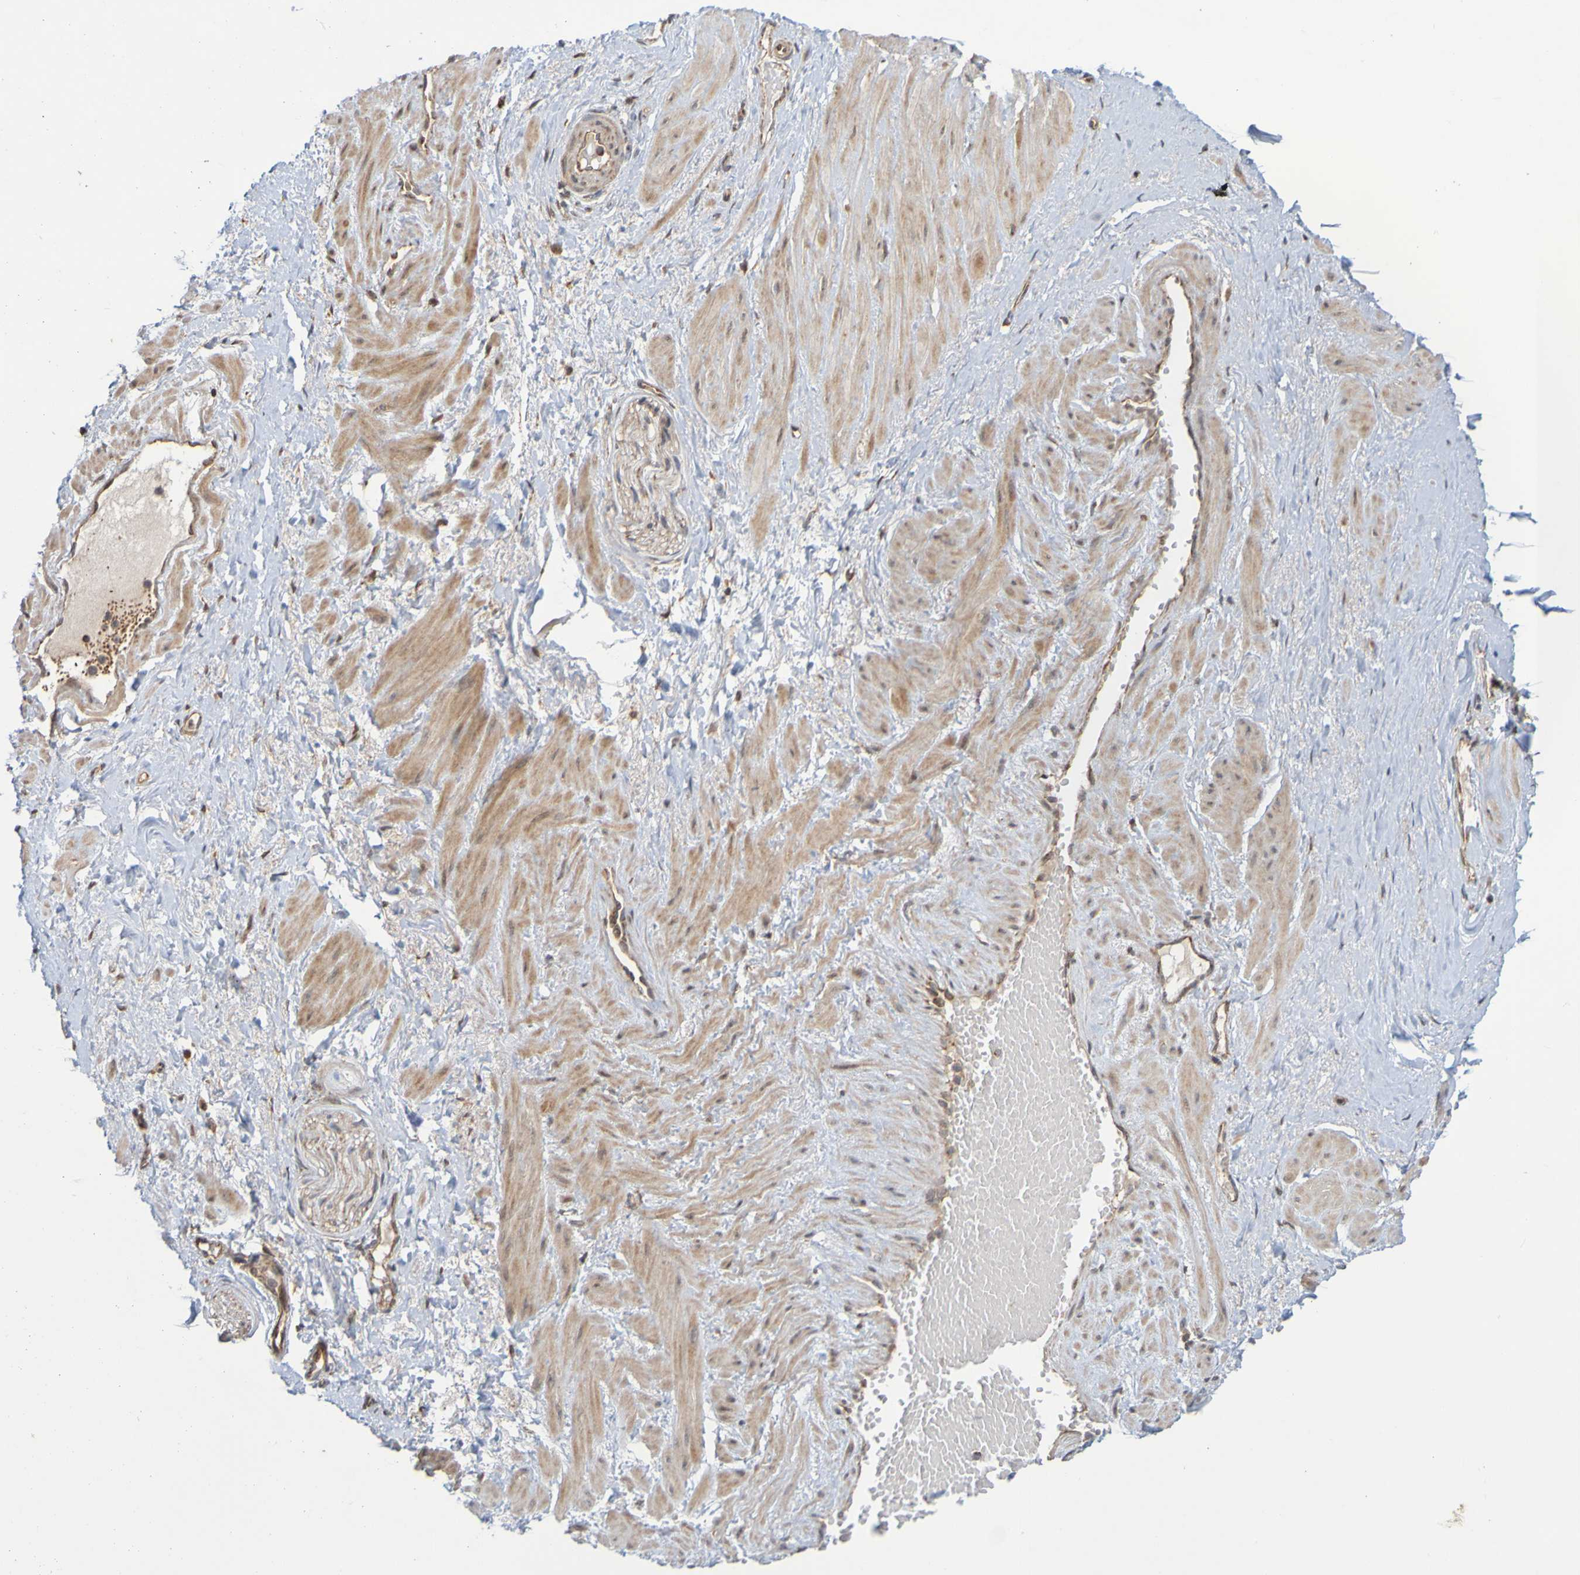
{"staining": {"intensity": "moderate", "quantity": "25%-75%", "location": "cytoplasmic/membranous"}, "tissue": "adipose tissue", "cell_type": "Adipocytes", "image_type": "normal", "snomed": [{"axis": "morphology", "description": "Normal tissue, NOS"}, {"axis": "topography", "description": "Soft tissue"}, {"axis": "topography", "description": "Vascular tissue"}], "caption": "This image reveals unremarkable adipose tissue stained with immunohistochemistry (IHC) to label a protein in brown. The cytoplasmic/membranous of adipocytes show moderate positivity for the protein. Nuclei are counter-stained blue.", "gene": "TMBIM1", "patient": {"sex": "female", "age": 35}}